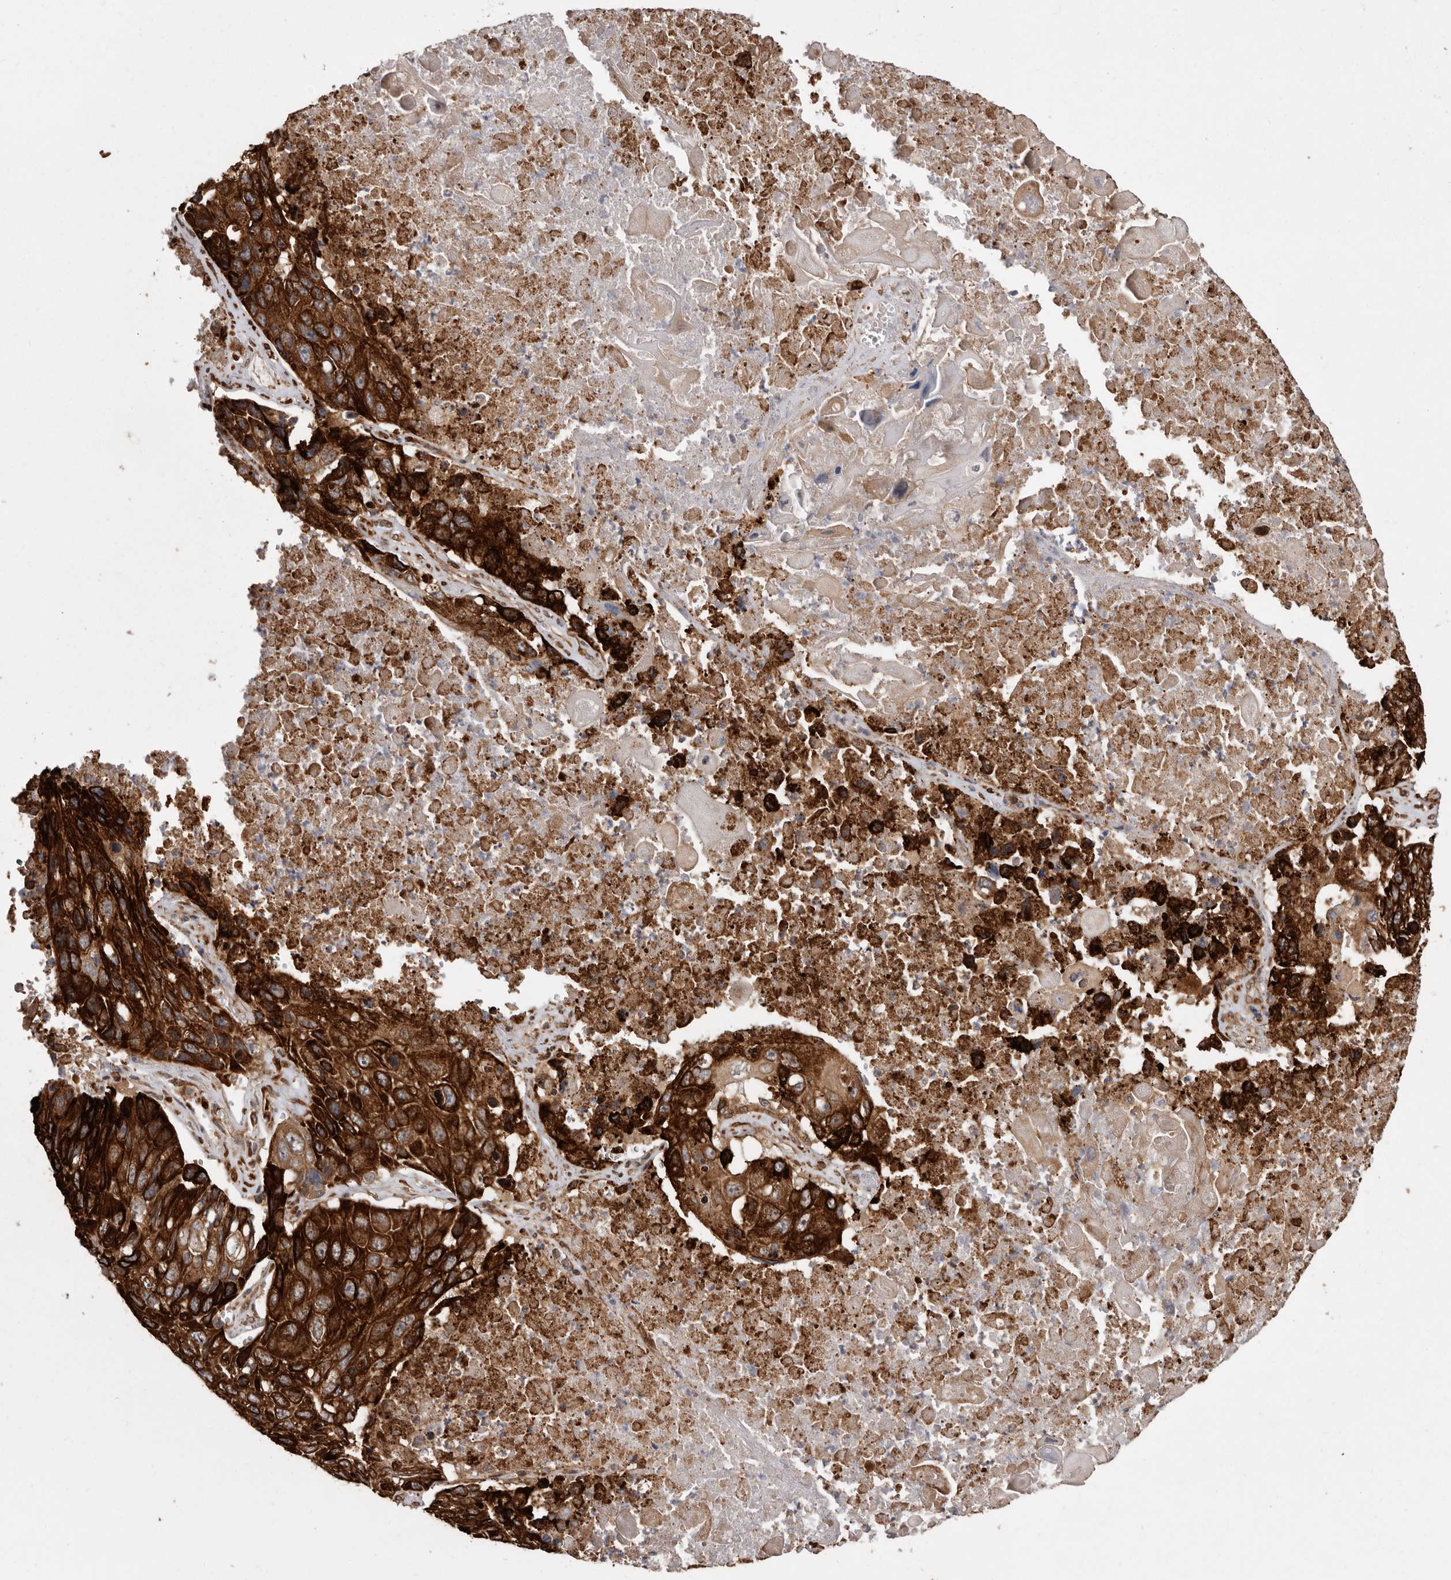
{"staining": {"intensity": "strong", "quantity": ">75%", "location": "cytoplasmic/membranous"}, "tissue": "lung cancer", "cell_type": "Tumor cells", "image_type": "cancer", "snomed": [{"axis": "morphology", "description": "Squamous cell carcinoma, NOS"}, {"axis": "topography", "description": "Lung"}], "caption": "Strong cytoplasmic/membranous expression for a protein is seen in about >75% of tumor cells of squamous cell carcinoma (lung) using IHC.", "gene": "FLAD1", "patient": {"sex": "male", "age": 61}}